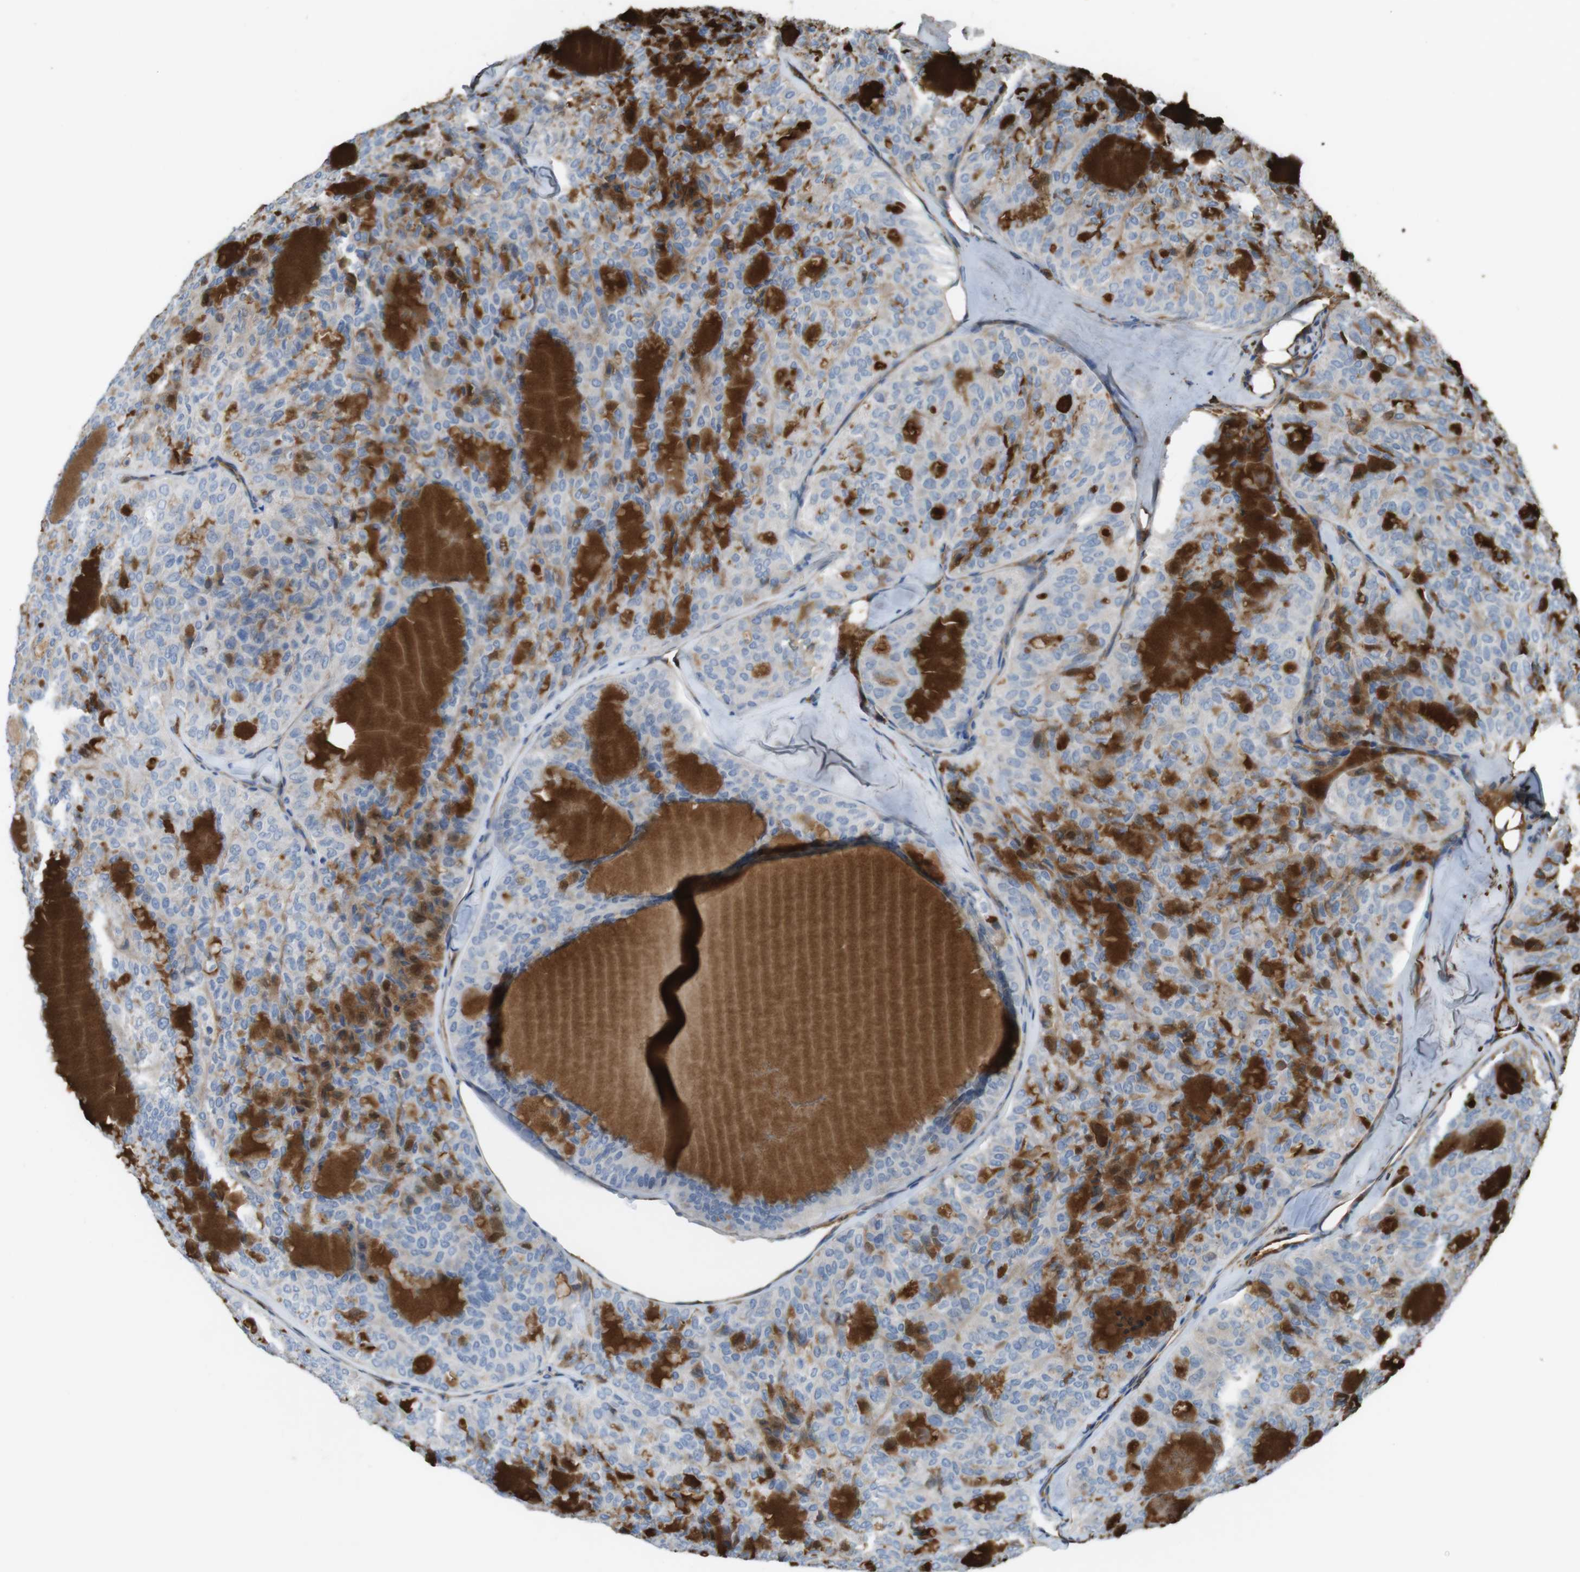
{"staining": {"intensity": "moderate", "quantity": "<25%", "location": "cytoplasmic/membranous"}, "tissue": "thyroid cancer", "cell_type": "Tumor cells", "image_type": "cancer", "snomed": [{"axis": "morphology", "description": "Follicular adenoma carcinoma, NOS"}, {"axis": "topography", "description": "Thyroid gland"}], "caption": "Protein expression by IHC exhibits moderate cytoplasmic/membranous staining in about <25% of tumor cells in follicular adenoma carcinoma (thyroid).", "gene": "LTBP4", "patient": {"sex": "male", "age": 75}}